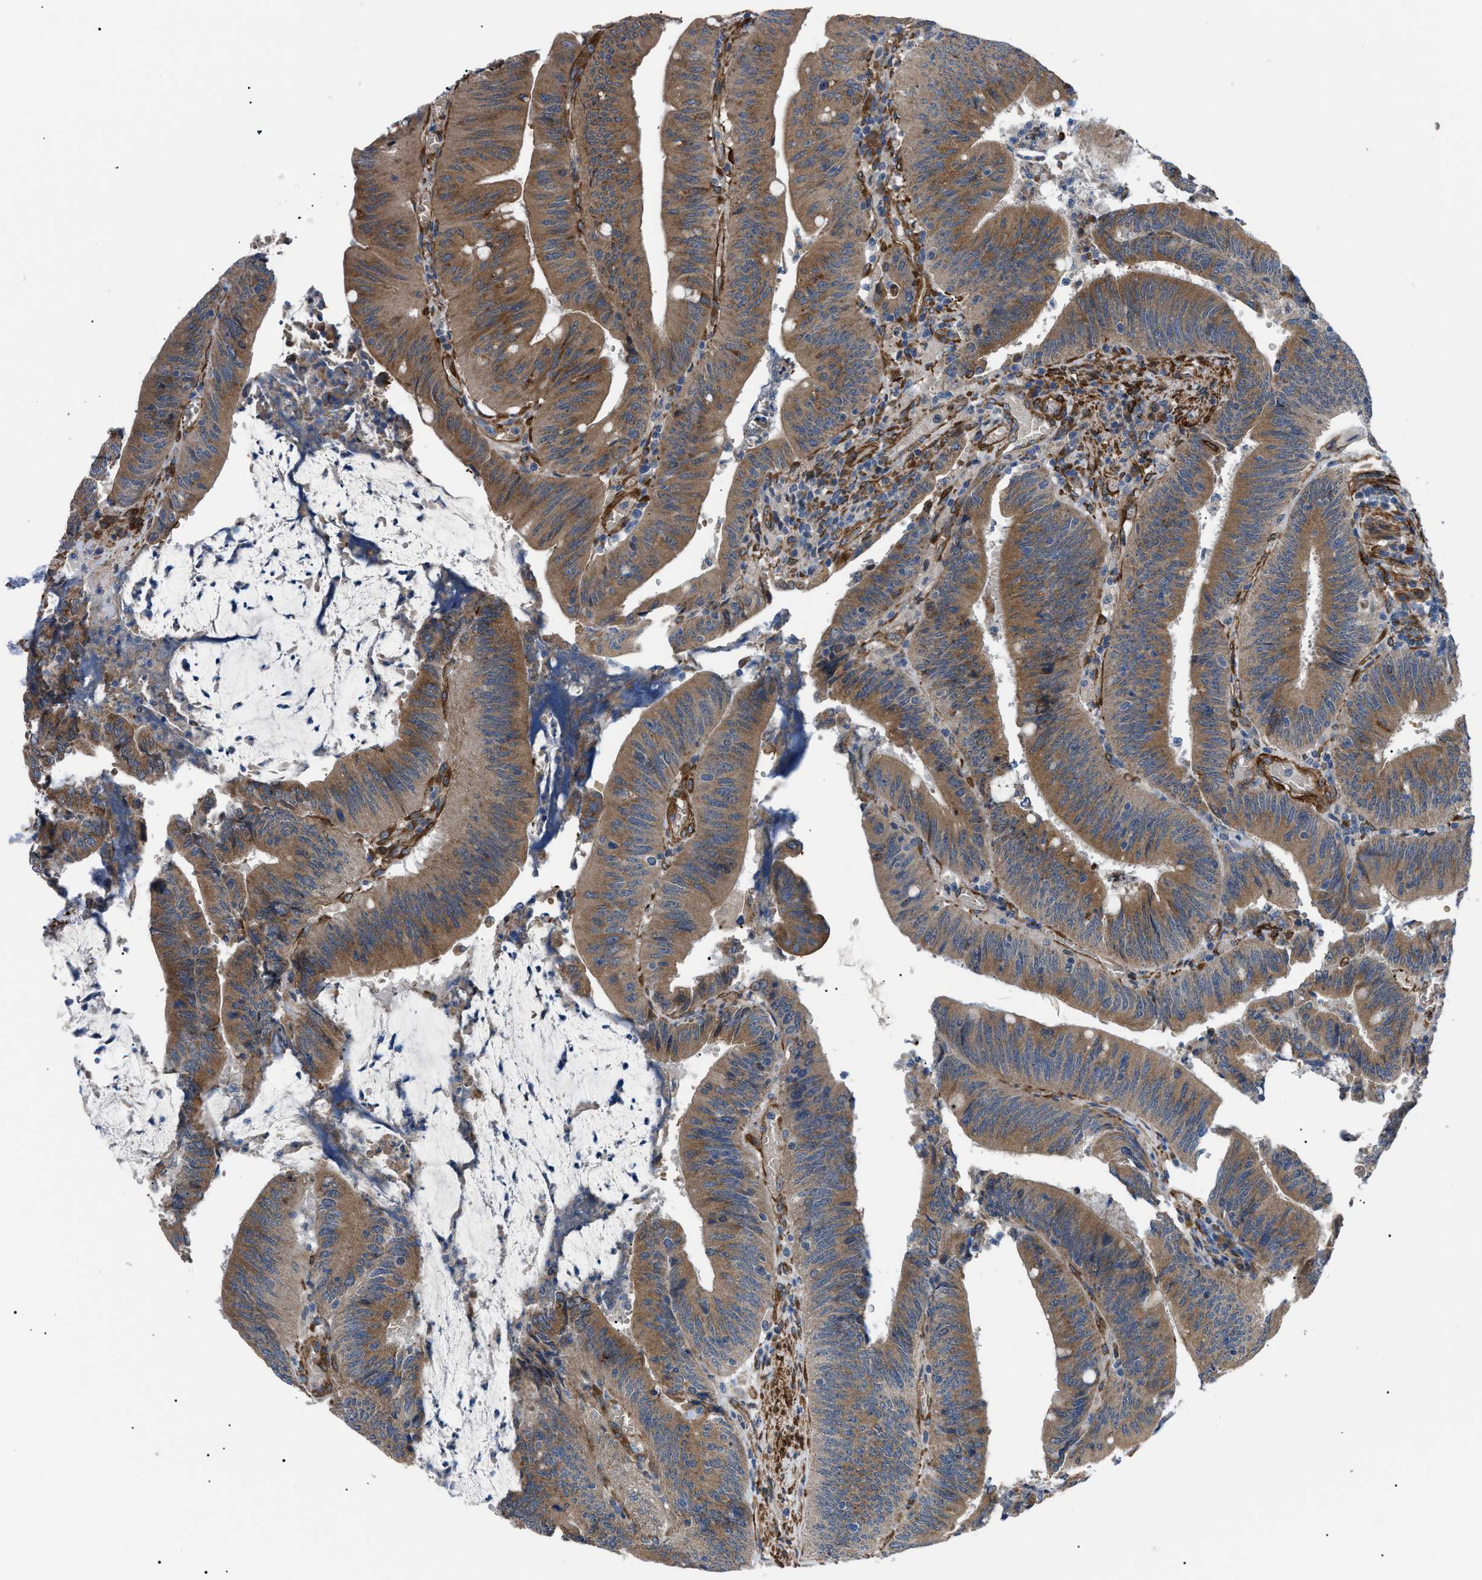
{"staining": {"intensity": "moderate", "quantity": ">75%", "location": "cytoplasmic/membranous"}, "tissue": "colorectal cancer", "cell_type": "Tumor cells", "image_type": "cancer", "snomed": [{"axis": "morphology", "description": "Normal tissue, NOS"}, {"axis": "morphology", "description": "Adenocarcinoma, NOS"}, {"axis": "topography", "description": "Rectum"}], "caption": "Immunohistochemistry staining of colorectal cancer, which shows medium levels of moderate cytoplasmic/membranous positivity in approximately >75% of tumor cells indicating moderate cytoplasmic/membranous protein positivity. The staining was performed using DAB (3,3'-diaminobenzidine) (brown) for protein detection and nuclei were counterstained in hematoxylin (blue).", "gene": "MYO10", "patient": {"sex": "female", "age": 66}}